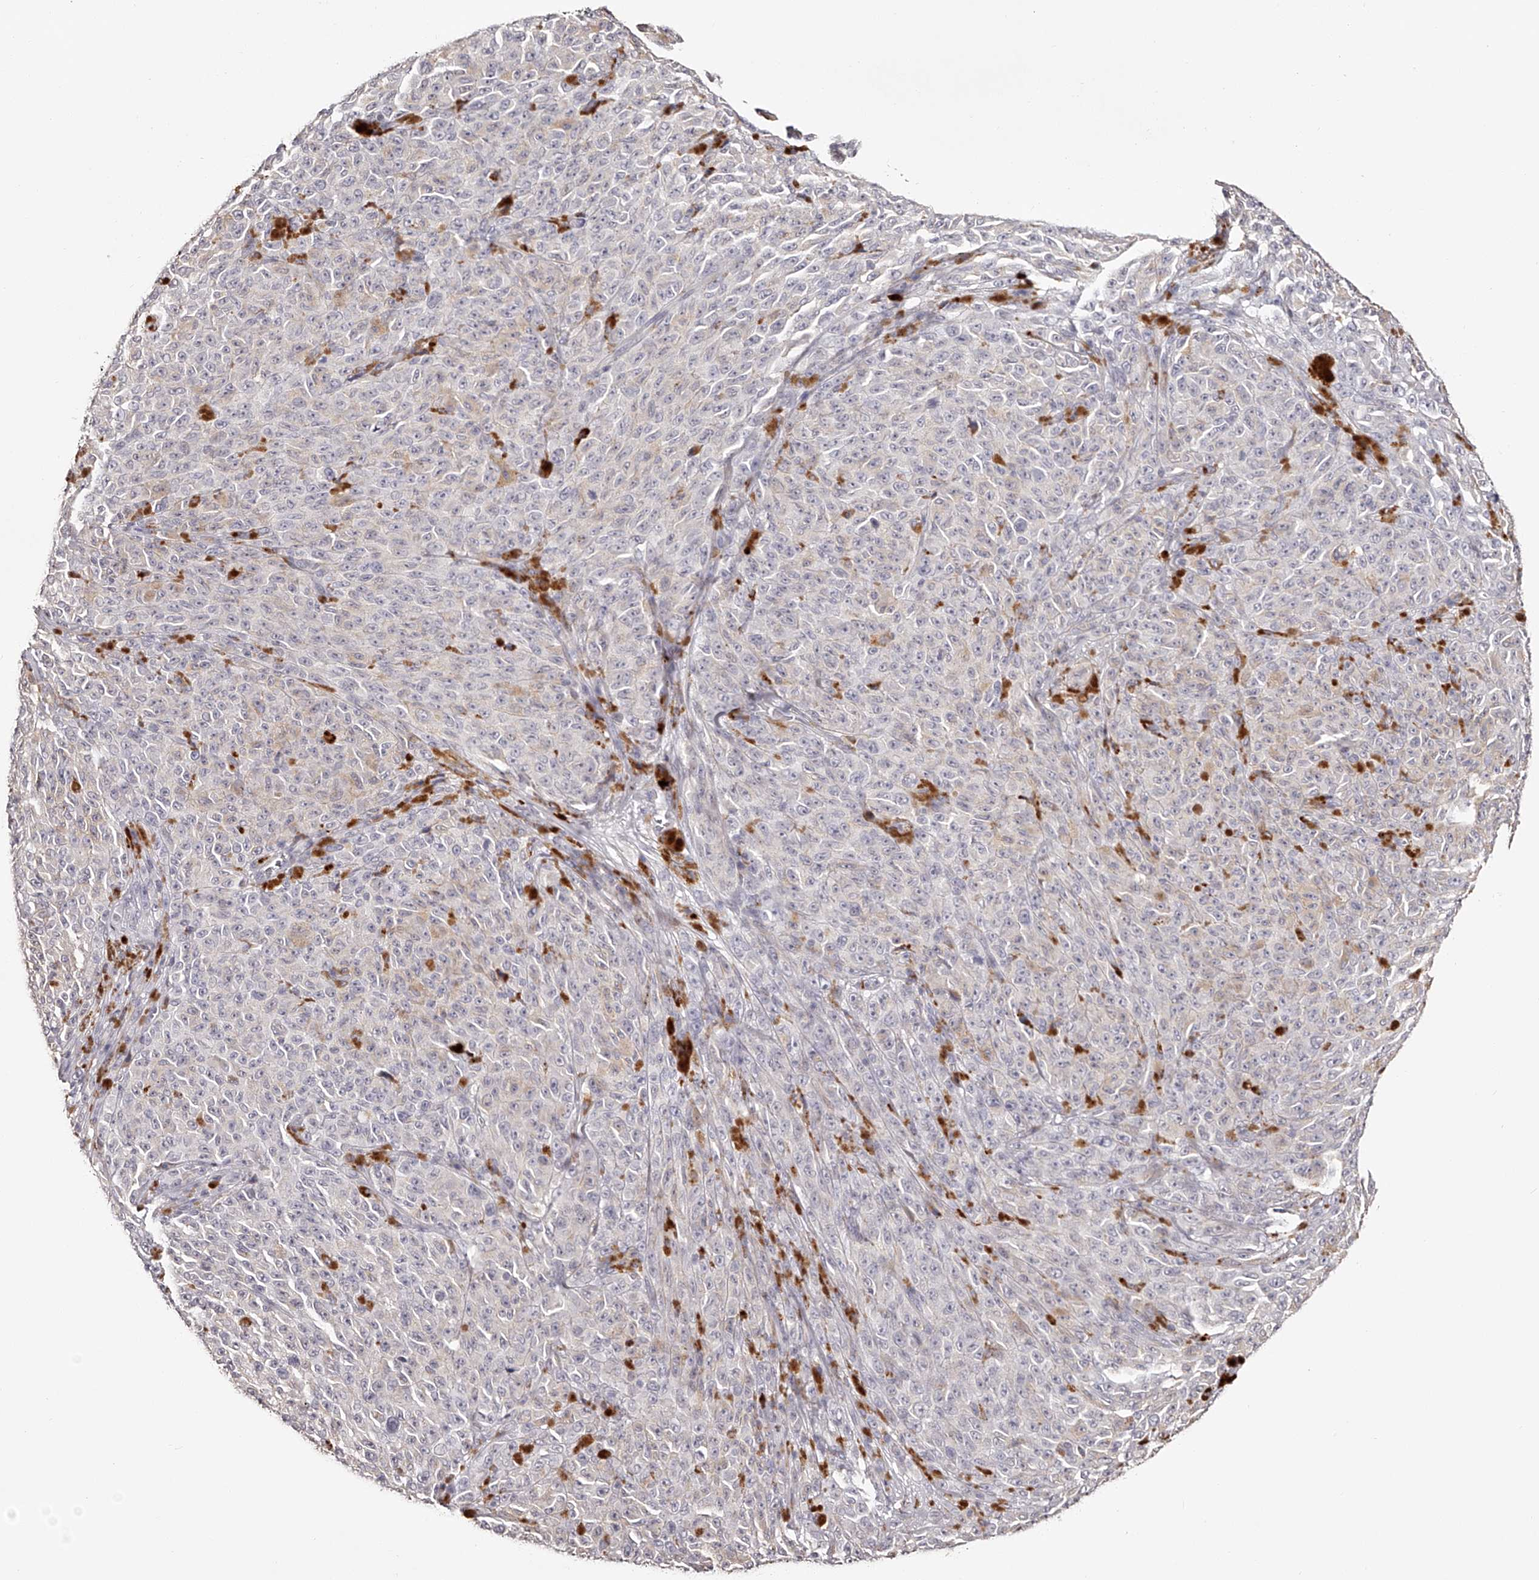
{"staining": {"intensity": "negative", "quantity": "none", "location": "none"}, "tissue": "melanoma", "cell_type": "Tumor cells", "image_type": "cancer", "snomed": [{"axis": "morphology", "description": "Malignant melanoma, NOS"}, {"axis": "topography", "description": "Skin"}], "caption": "Immunohistochemical staining of malignant melanoma displays no significant expression in tumor cells.", "gene": "SLC35D3", "patient": {"sex": "female", "age": 82}}